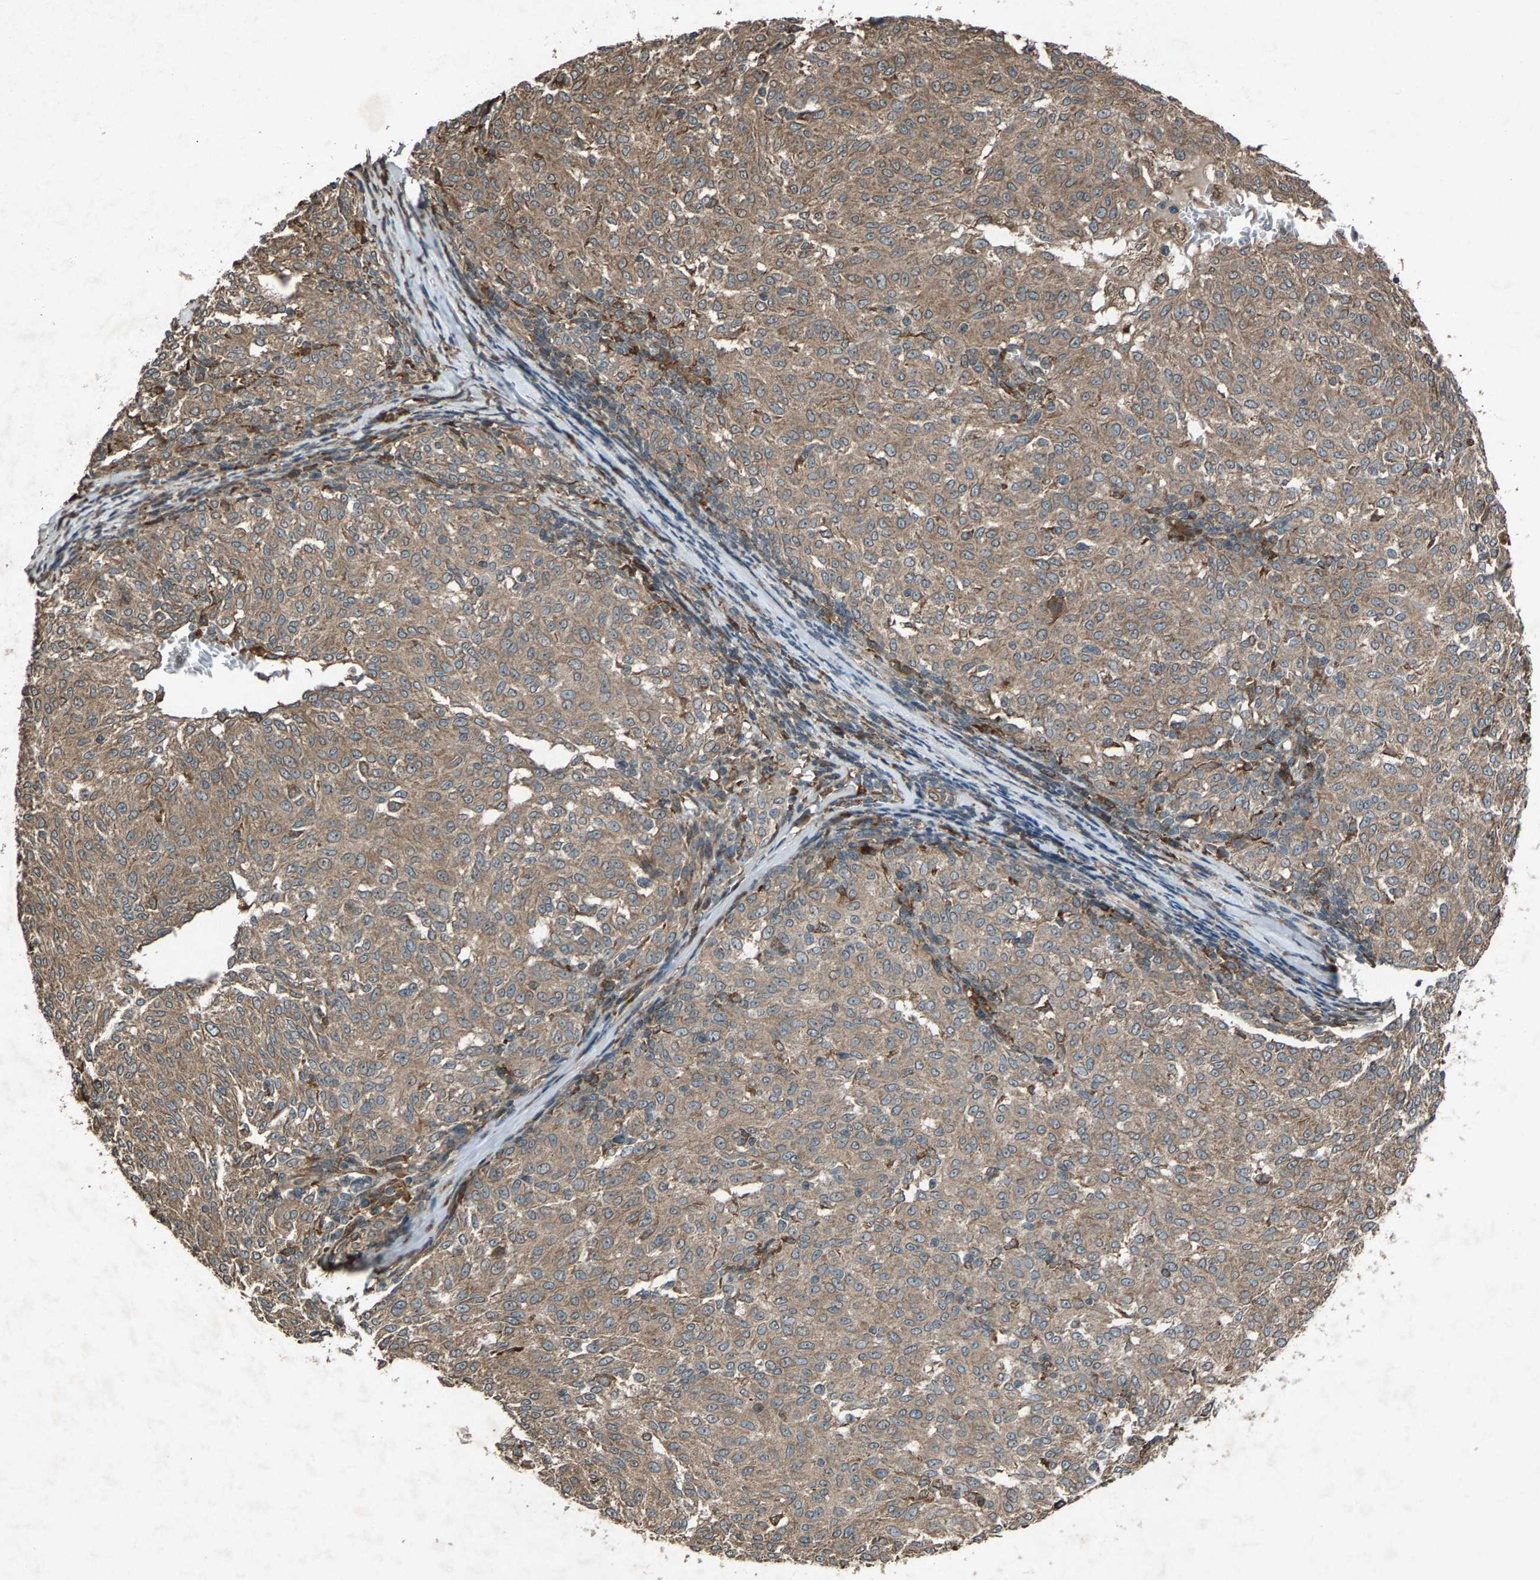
{"staining": {"intensity": "moderate", "quantity": ">75%", "location": "cytoplasmic/membranous"}, "tissue": "melanoma", "cell_type": "Tumor cells", "image_type": "cancer", "snomed": [{"axis": "morphology", "description": "Malignant melanoma, NOS"}, {"axis": "topography", "description": "Skin"}], "caption": "IHC image of neoplastic tissue: human melanoma stained using immunohistochemistry (IHC) reveals medium levels of moderate protein expression localized specifically in the cytoplasmic/membranous of tumor cells, appearing as a cytoplasmic/membranous brown color.", "gene": "CALR", "patient": {"sex": "female", "age": 72}}